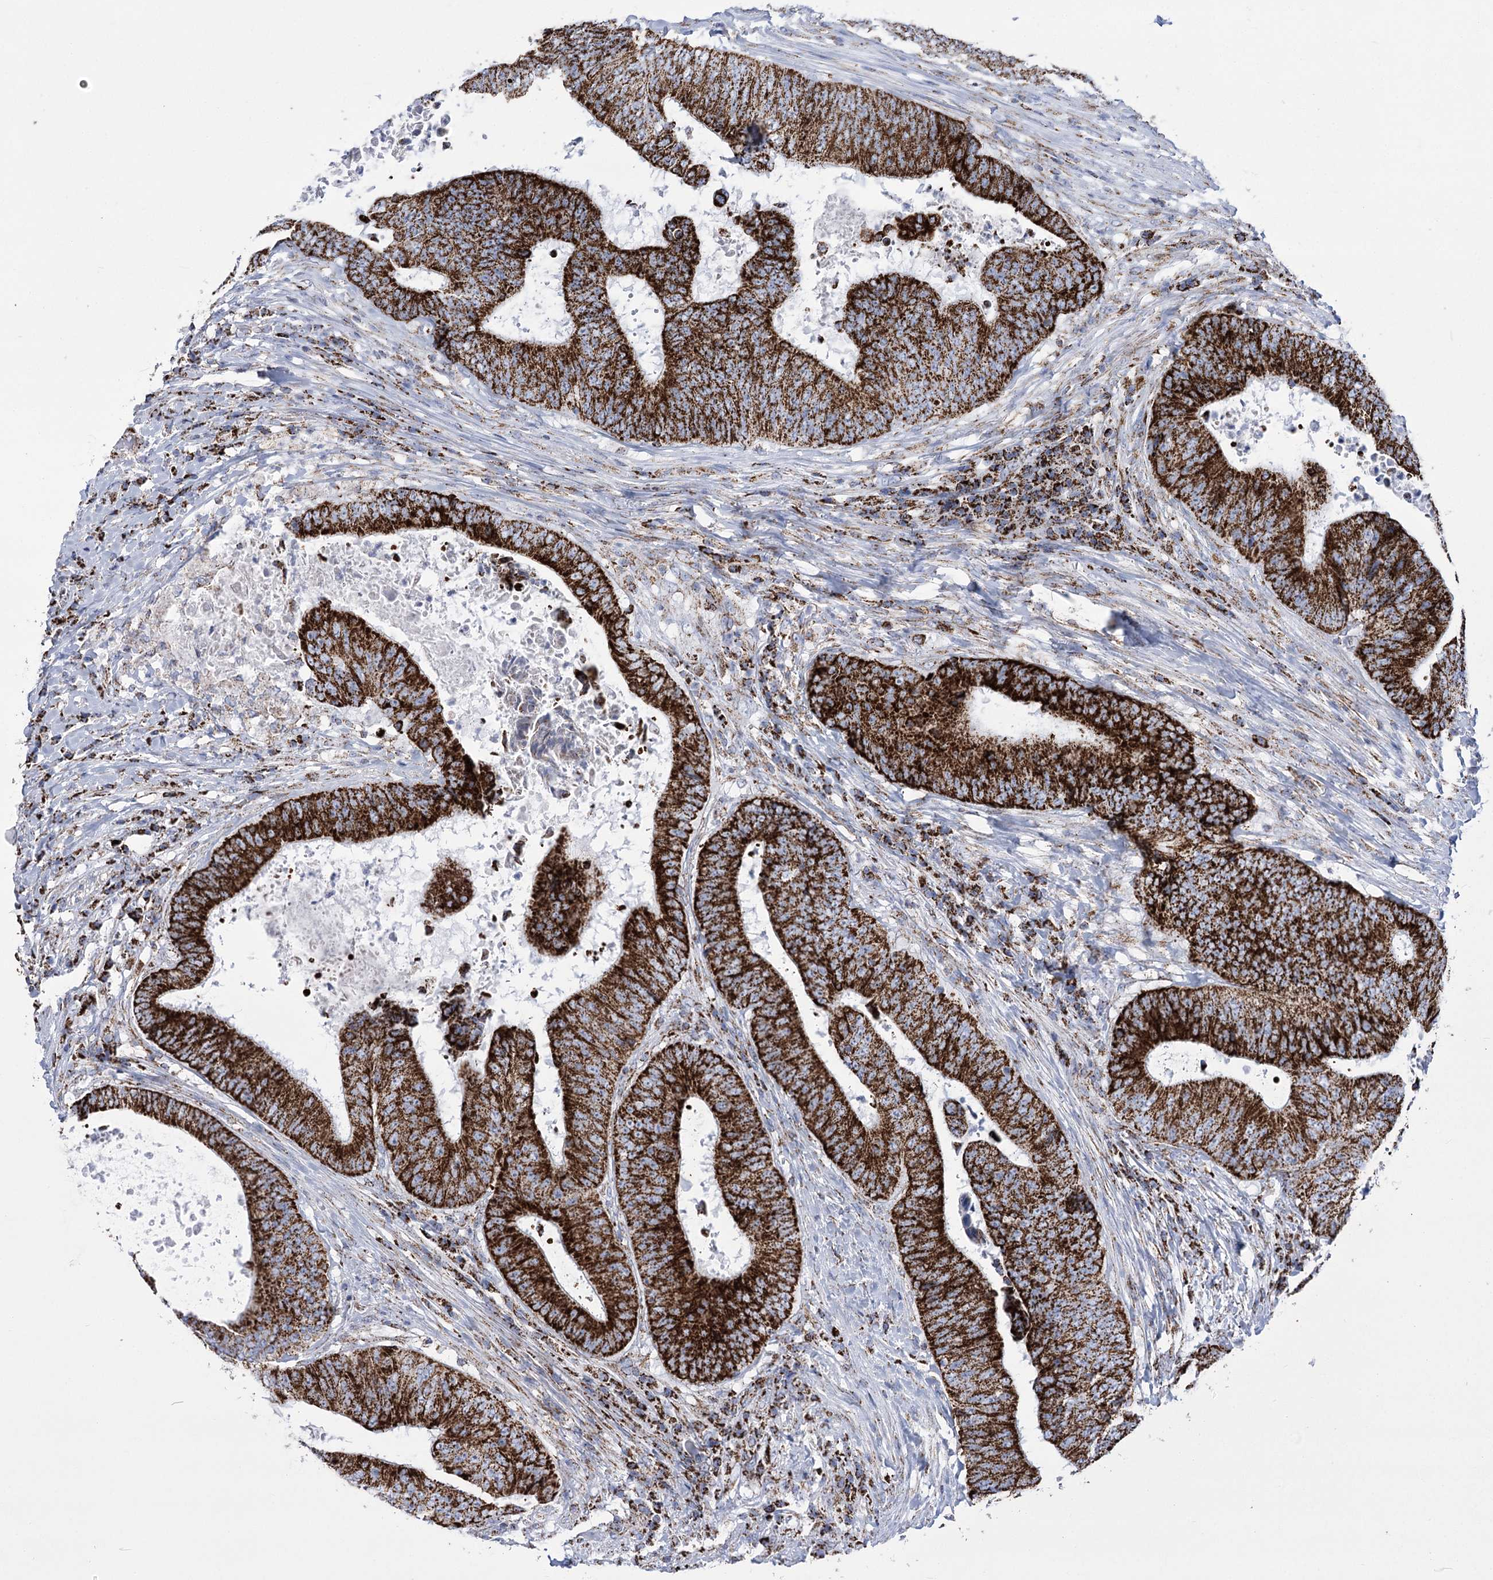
{"staining": {"intensity": "strong", "quantity": ">75%", "location": "cytoplasmic/membranous"}, "tissue": "colorectal cancer", "cell_type": "Tumor cells", "image_type": "cancer", "snomed": [{"axis": "morphology", "description": "Adenocarcinoma, NOS"}, {"axis": "topography", "description": "Rectum"}], "caption": "Immunohistochemical staining of adenocarcinoma (colorectal) demonstrates strong cytoplasmic/membranous protein staining in approximately >75% of tumor cells.", "gene": "PDHB", "patient": {"sex": "male", "age": 72}}